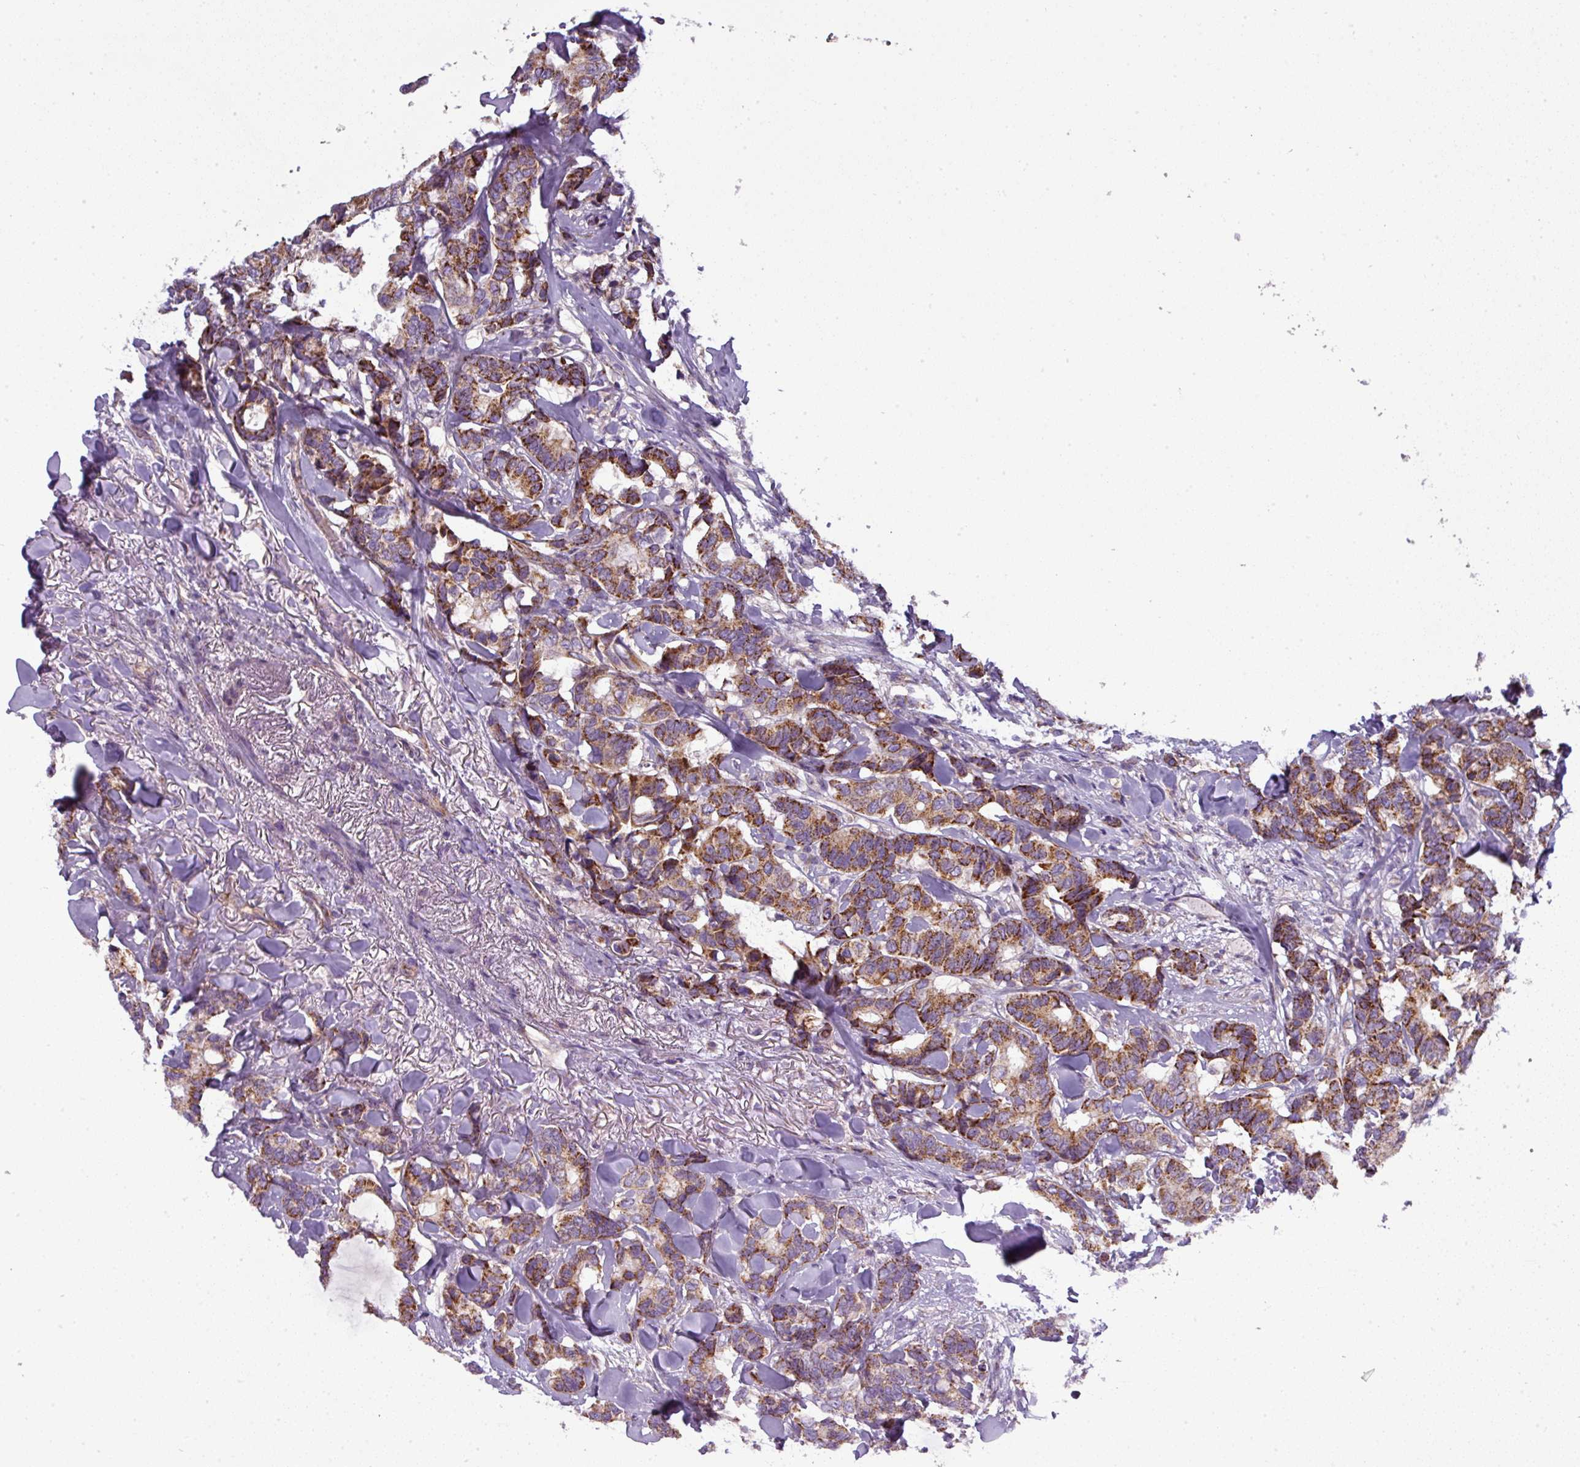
{"staining": {"intensity": "moderate", "quantity": ">75%", "location": "cytoplasmic/membranous"}, "tissue": "breast cancer", "cell_type": "Tumor cells", "image_type": "cancer", "snomed": [{"axis": "morphology", "description": "Duct carcinoma"}, {"axis": "topography", "description": "Breast"}], "caption": "Invasive ductal carcinoma (breast) stained for a protein (brown) displays moderate cytoplasmic/membranous positive positivity in approximately >75% of tumor cells.", "gene": "PNMA6A", "patient": {"sex": "female", "age": 87}}